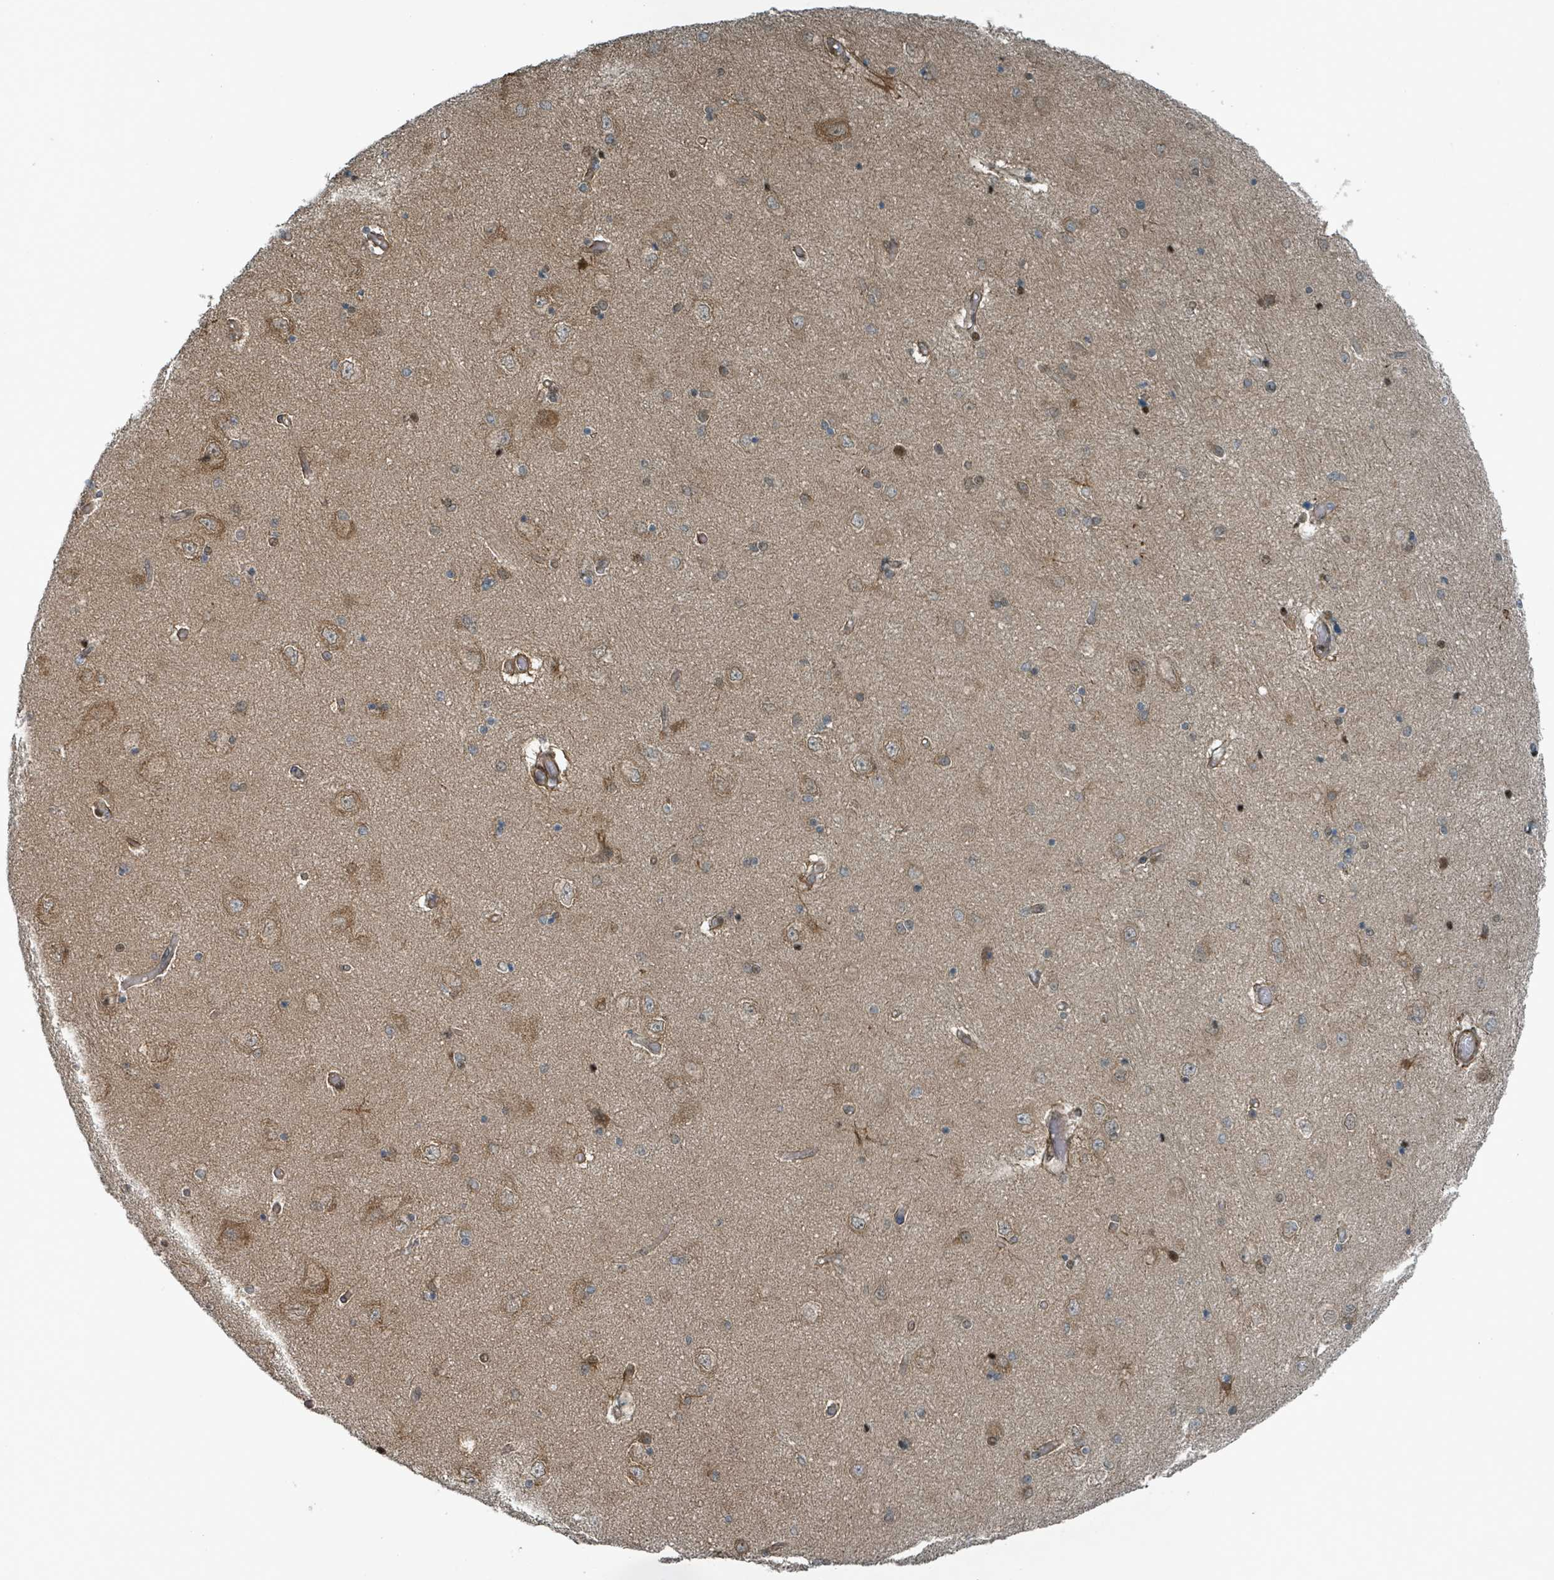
{"staining": {"intensity": "moderate", "quantity": "<25%", "location": "cytoplasmic/membranous,nuclear"}, "tissue": "hippocampus", "cell_type": "Glial cells", "image_type": "normal", "snomed": [{"axis": "morphology", "description": "Normal tissue, NOS"}, {"axis": "topography", "description": "Hippocampus"}], "caption": "IHC staining of unremarkable hippocampus, which exhibits low levels of moderate cytoplasmic/membranous,nuclear staining in approximately <25% of glial cells indicating moderate cytoplasmic/membranous,nuclear protein staining. The staining was performed using DAB (3,3'-diaminobenzidine) (brown) for protein detection and nuclei were counterstained in hematoxylin (blue).", "gene": "RHPN2", "patient": {"sex": "female", "age": 54}}